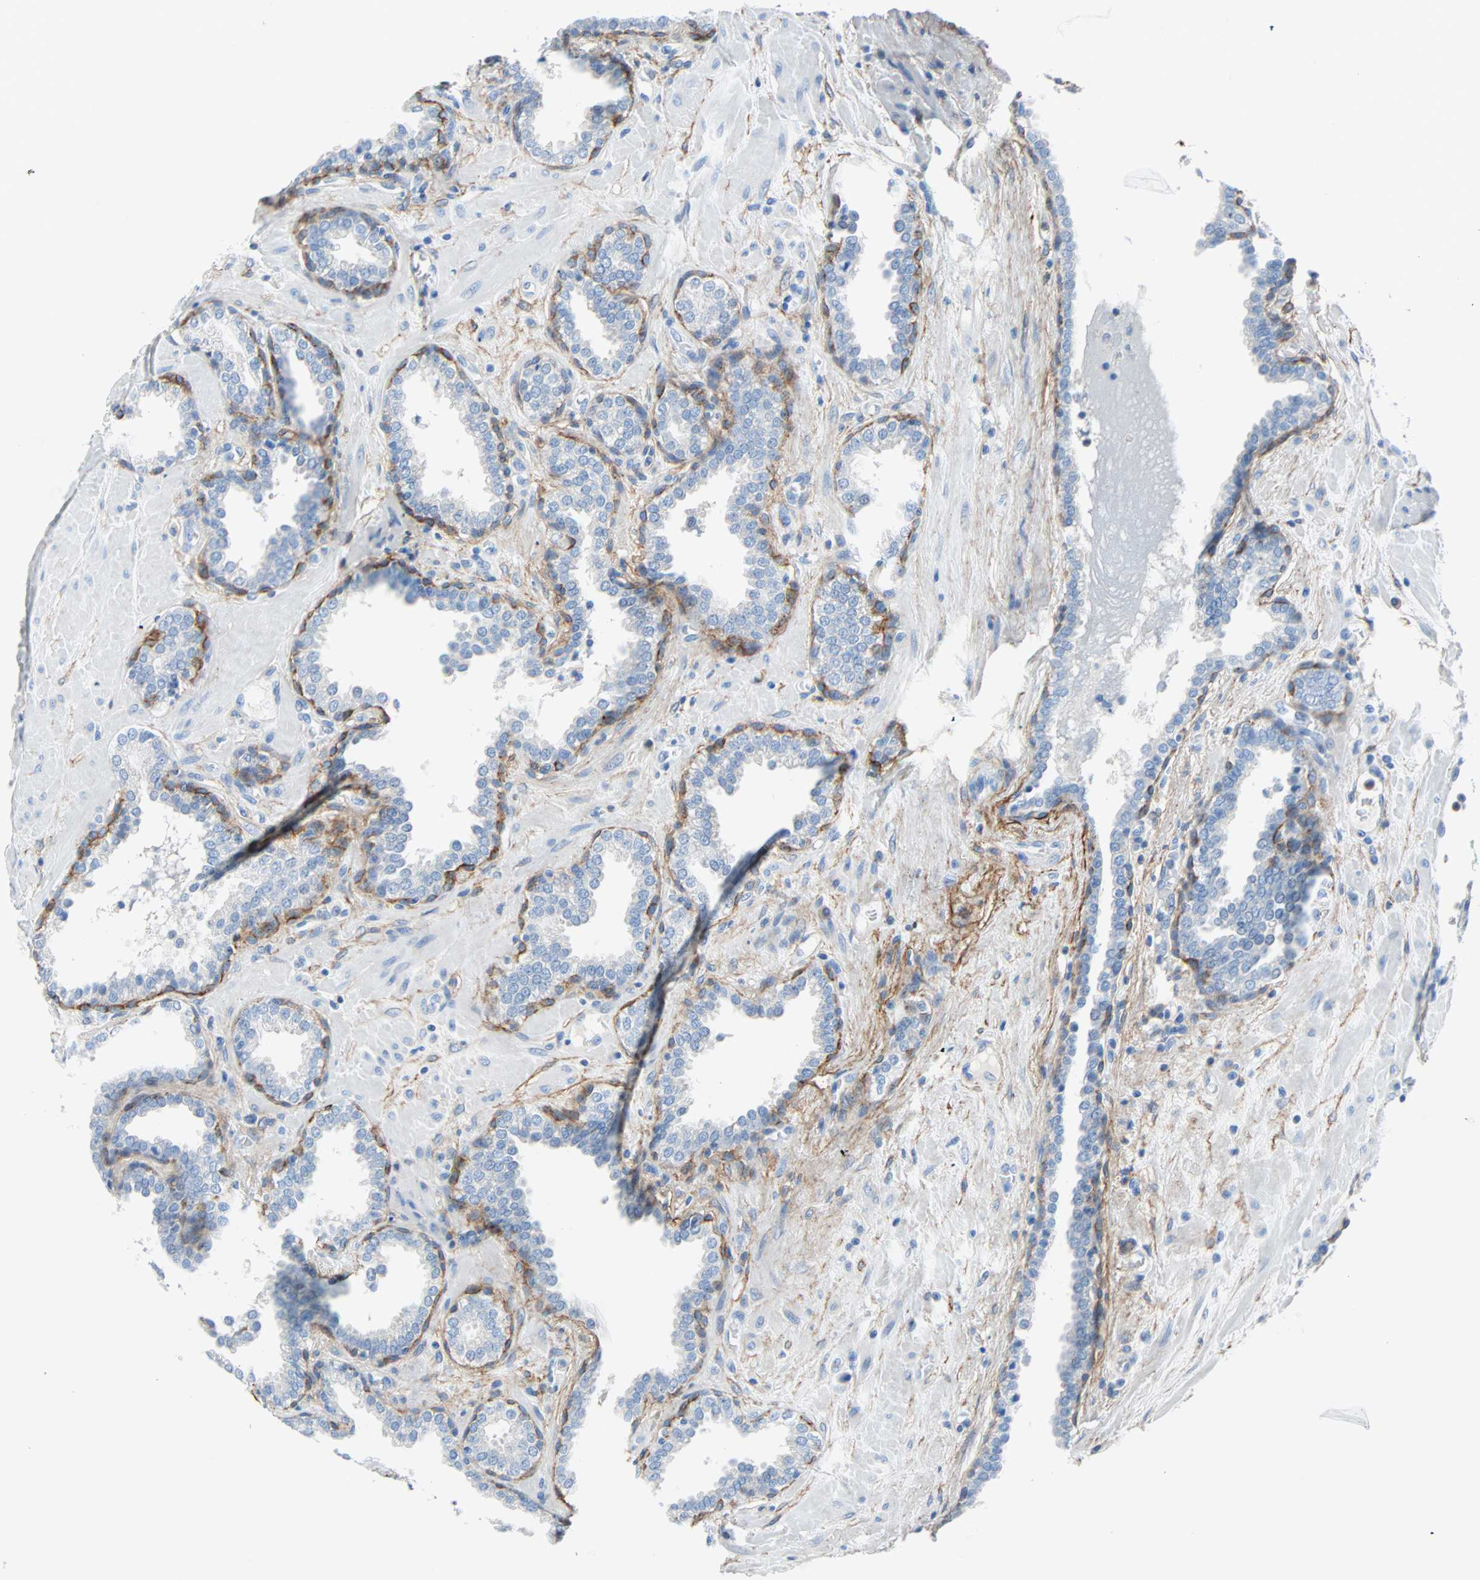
{"staining": {"intensity": "moderate", "quantity": "<25%", "location": "cytoplasmic/membranous"}, "tissue": "prostate", "cell_type": "Glandular cells", "image_type": "normal", "snomed": [{"axis": "morphology", "description": "Normal tissue, NOS"}, {"axis": "topography", "description": "Prostate"}], "caption": "This micrograph reveals immunohistochemistry staining of normal prostate, with low moderate cytoplasmic/membranous positivity in approximately <25% of glandular cells.", "gene": "PDPN", "patient": {"sex": "male", "age": 51}}